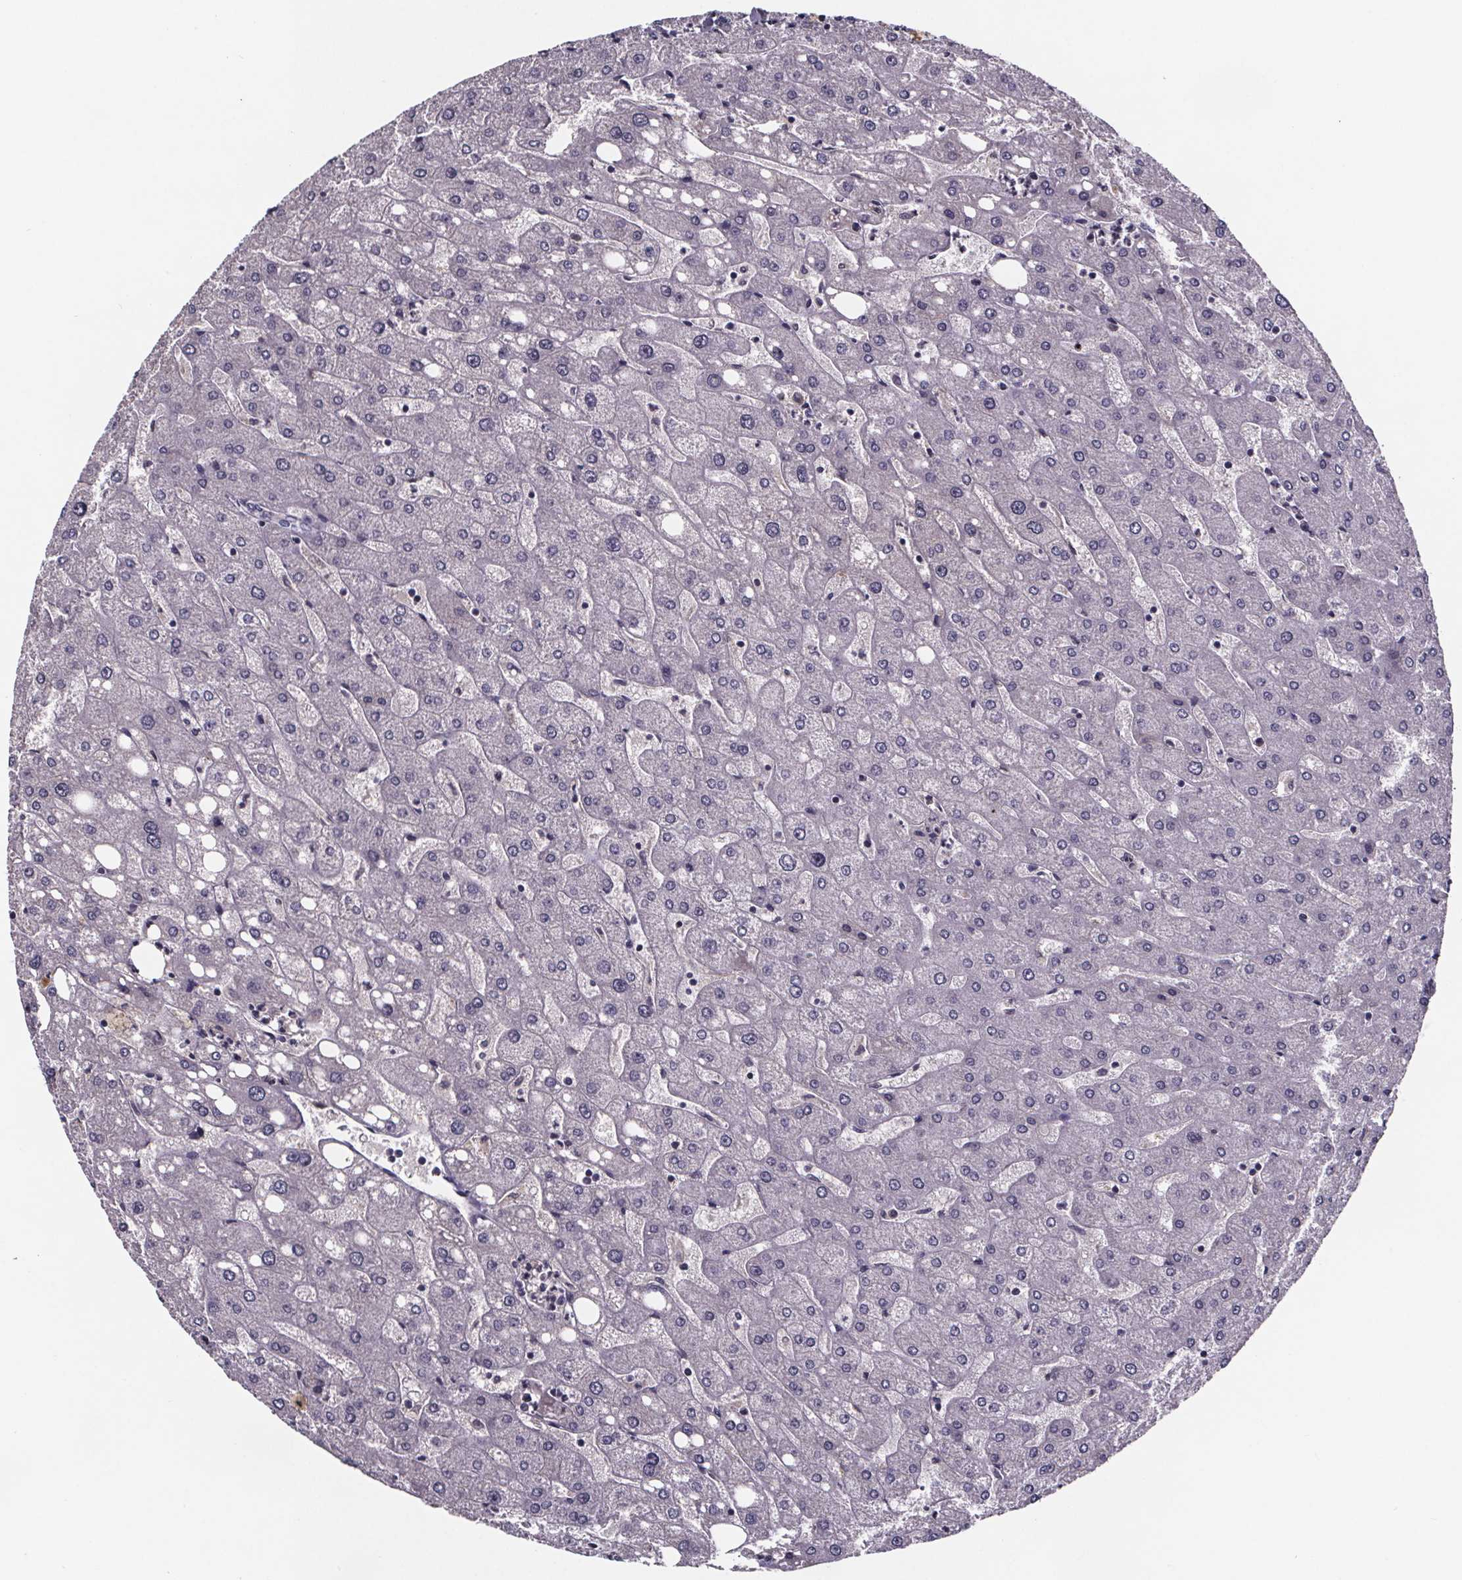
{"staining": {"intensity": "negative", "quantity": "none", "location": "none"}, "tissue": "liver", "cell_type": "Cholangiocytes", "image_type": "normal", "snomed": [{"axis": "morphology", "description": "Normal tissue, NOS"}, {"axis": "topography", "description": "Liver"}], "caption": "The image displays no significant staining in cholangiocytes of liver.", "gene": "NPHP4", "patient": {"sex": "male", "age": 67}}